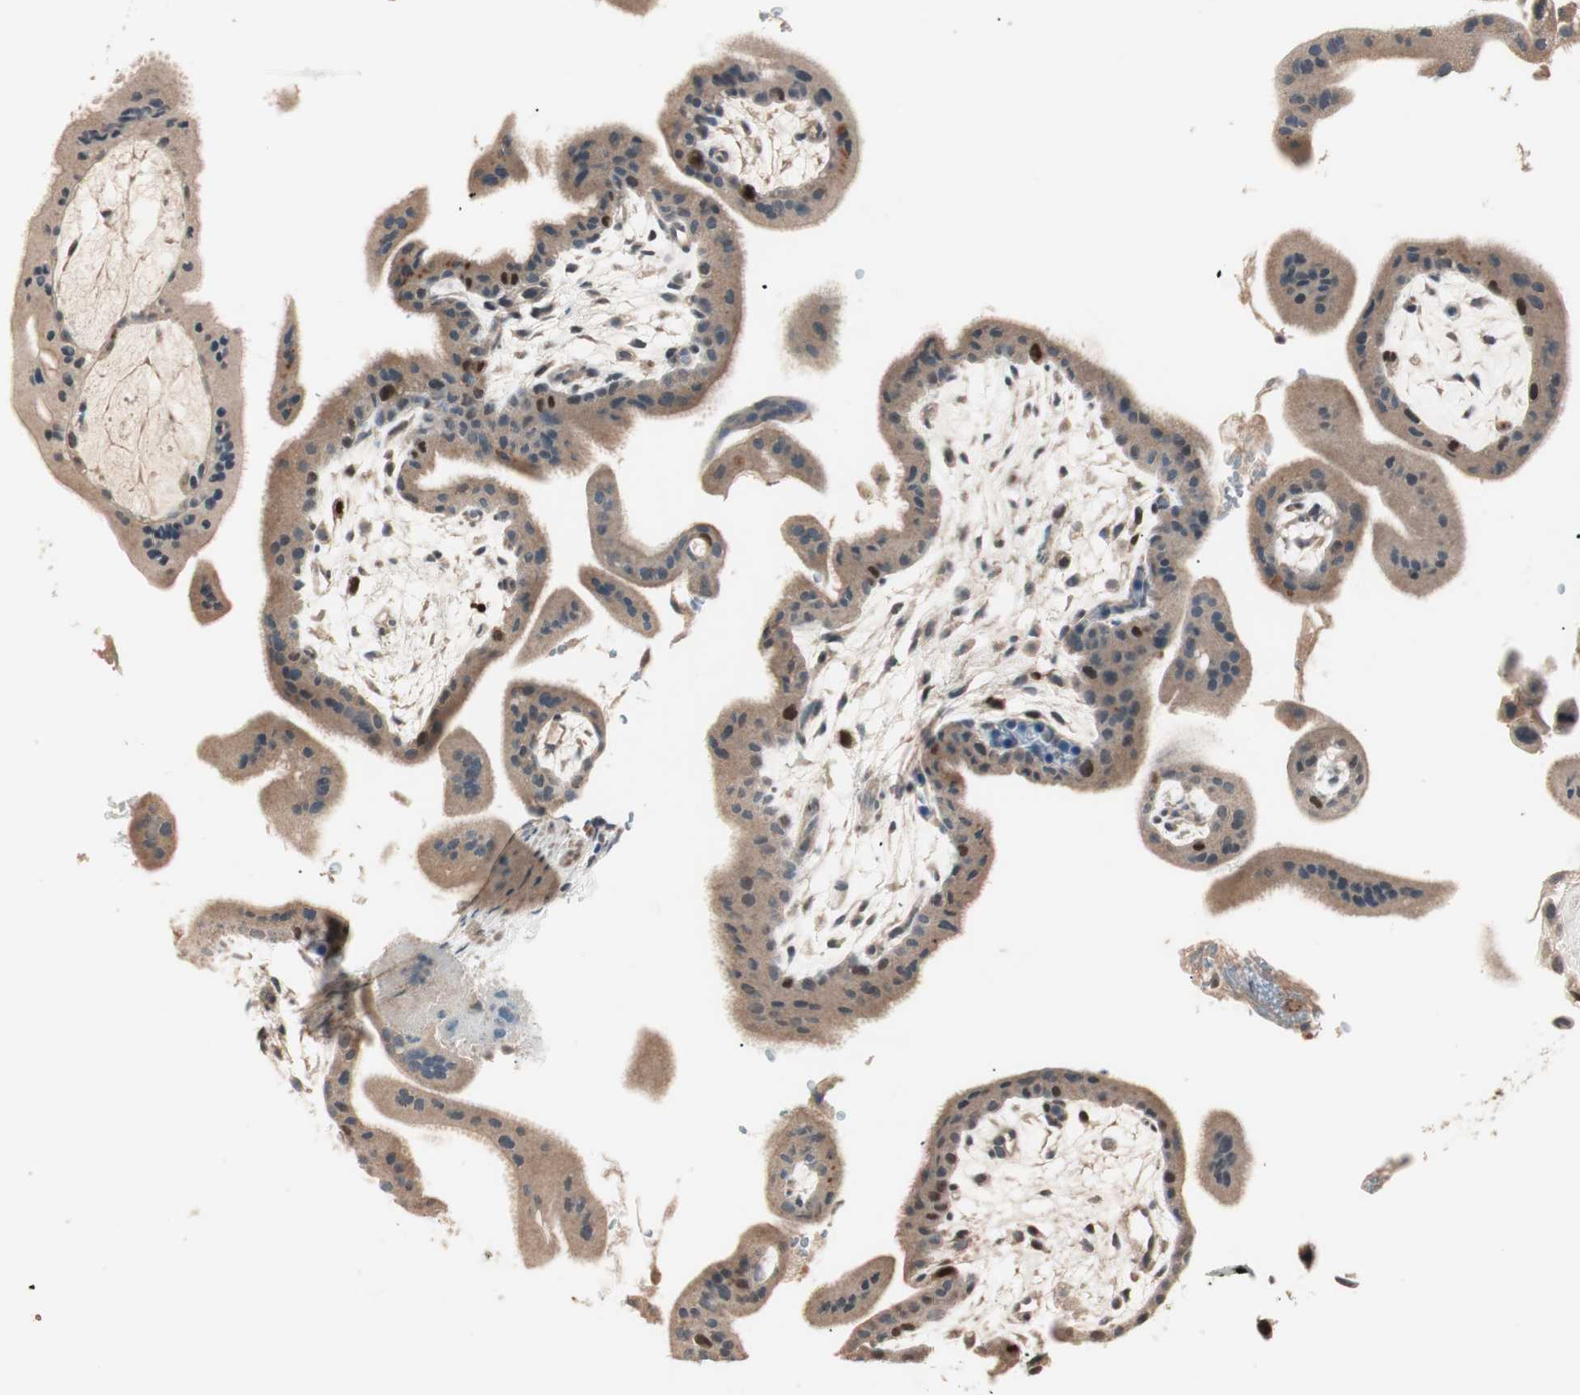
{"staining": {"intensity": "moderate", "quantity": ">75%", "location": "cytoplasmic/membranous,nuclear"}, "tissue": "placenta", "cell_type": "Decidual cells", "image_type": "normal", "snomed": [{"axis": "morphology", "description": "Normal tissue, NOS"}, {"axis": "topography", "description": "Placenta"}], "caption": "The image demonstrates immunohistochemical staining of benign placenta. There is moderate cytoplasmic/membranous,nuclear positivity is identified in approximately >75% of decidual cells. (Brightfield microscopy of DAB IHC at high magnification).", "gene": "NFRKB", "patient": {"sex": "female", "age": 35}}